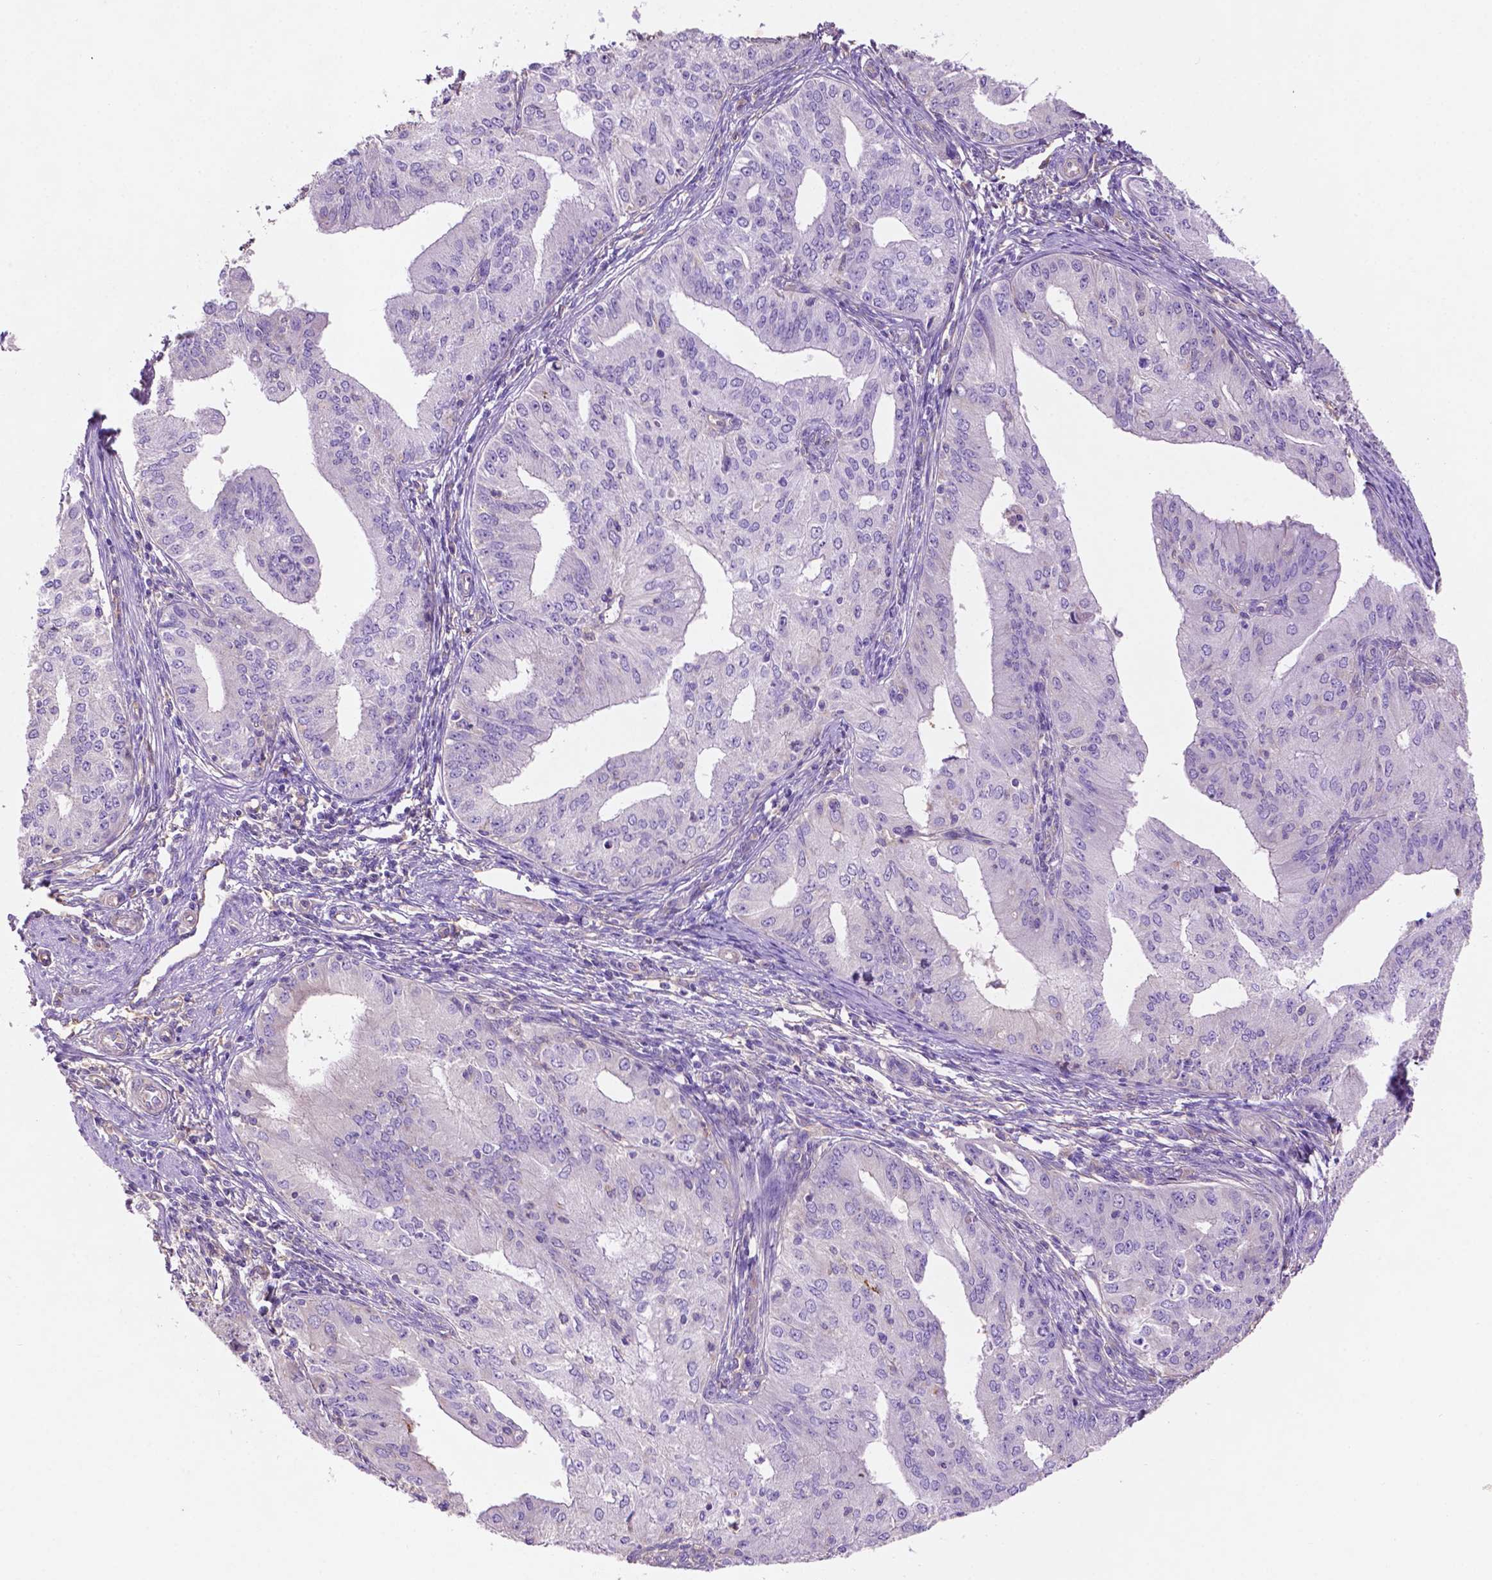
{"staining": {"intensity": "negative", "quantity": "none", "location": "none"}, "tissue": "endometrial cancer", "cell_type": "Tumor cells", "image_type": "cancer", "snomed": [{"axis": "morphology", "description": "Adenocarcinoma, NOS"}, {"axis": "topography", "description": "Endometrium"}], "caption": "Immunohistochemical staining of endometrial adenocarcinoma shows no significant staining in tumor cells.", "gene": "GDPD5", "patient": {"sex": "female", "age": 50}}